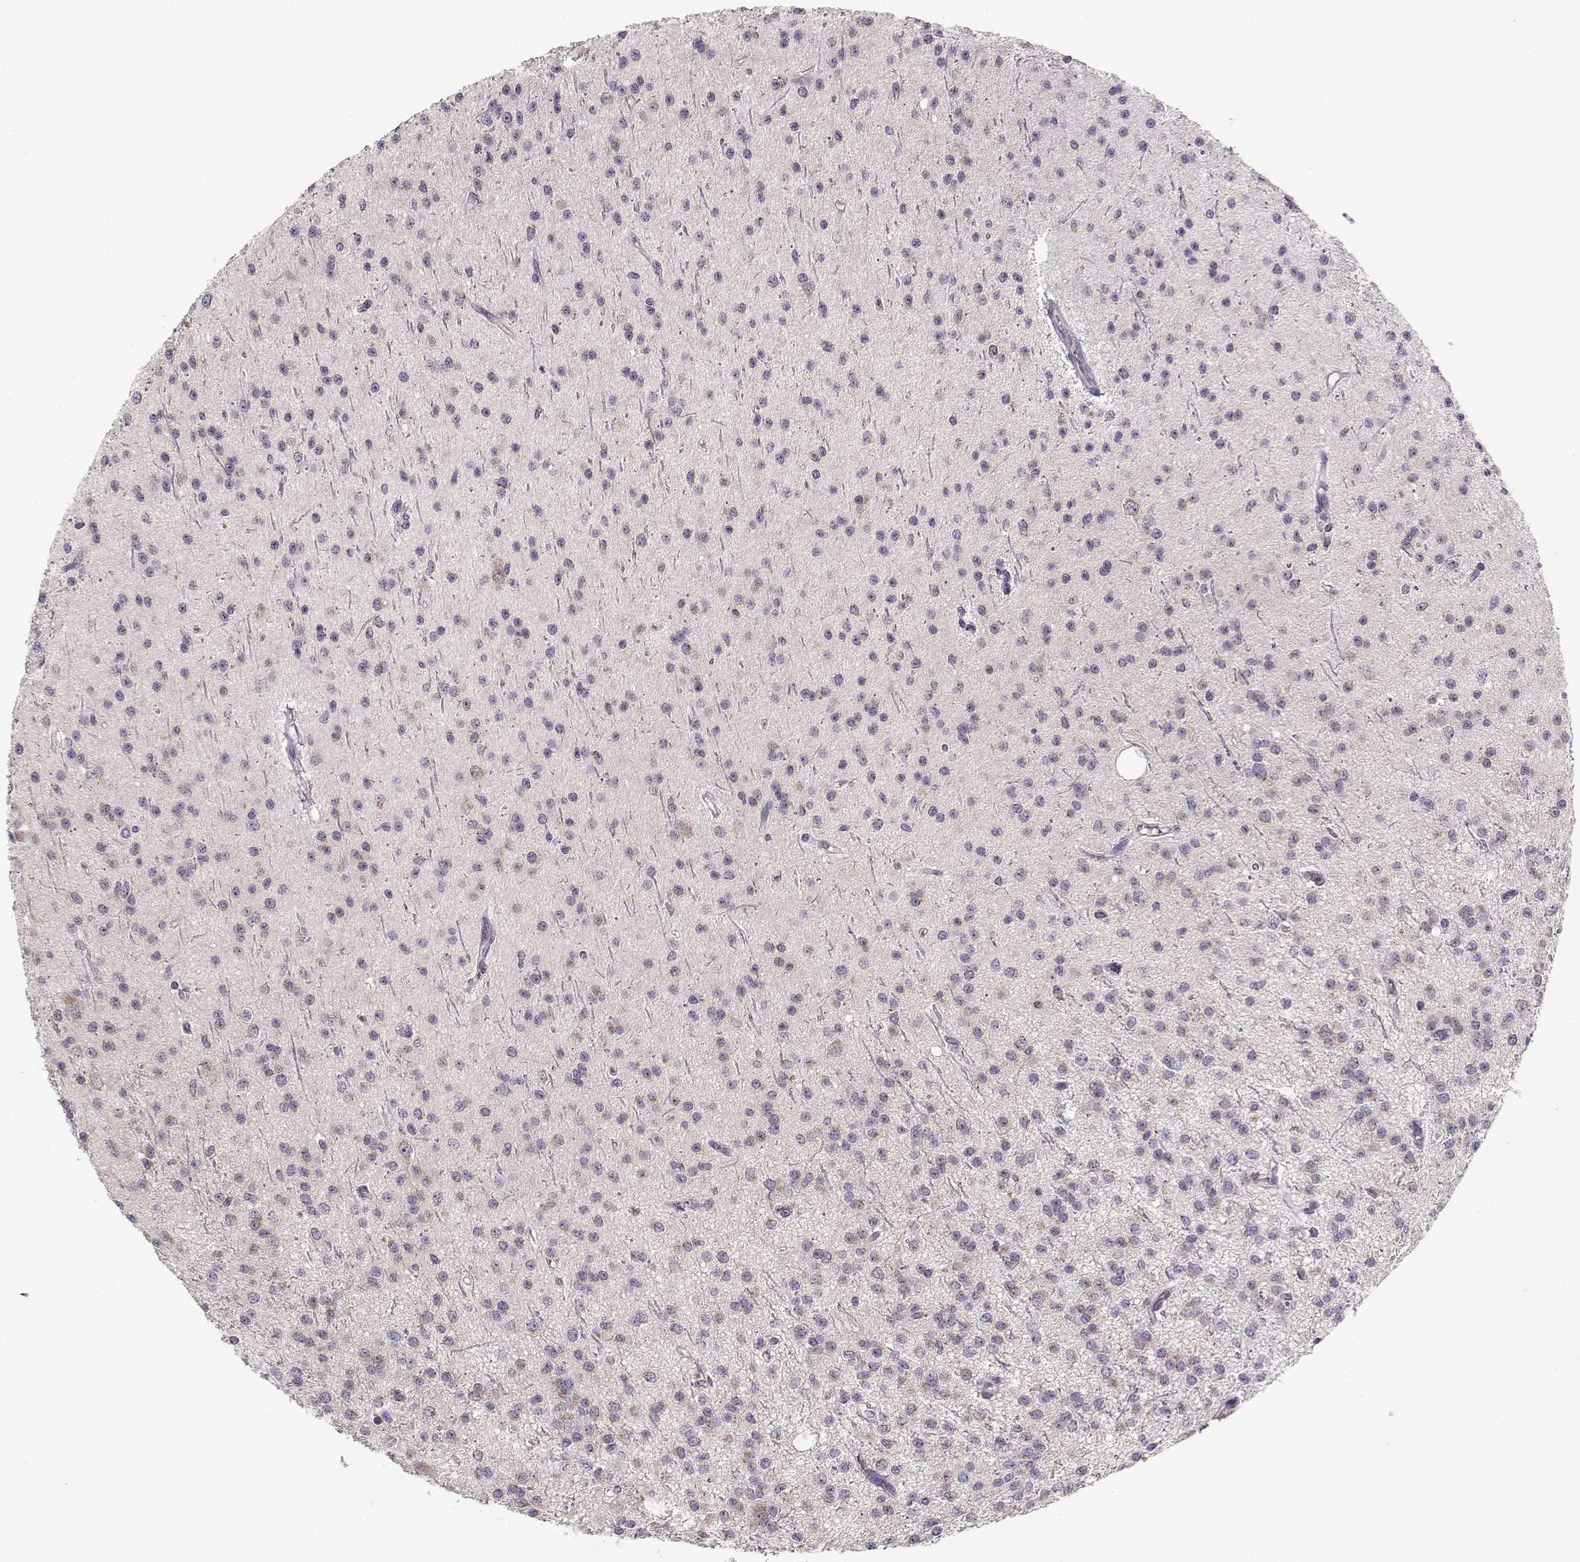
{"staining": {"intensity": "negative", "quantity": "none", "location": "none"}, "tissue": "glioma", "cell_type": "Tumor cells", "image_type": "cancer", "snomed": [{"axis": "morphology", "description": "Glioma, malignant, Low grade"}, {"axis": "topography", "description": "Brain"}], "caption": "Tumor cells are negative for protein expression in human glioma. (Immunohistochemistry (ihc), brightfield microscopy, high magnification).", "gene": "SLC4A5", "patient": {"sex": "male", "age": 27}}